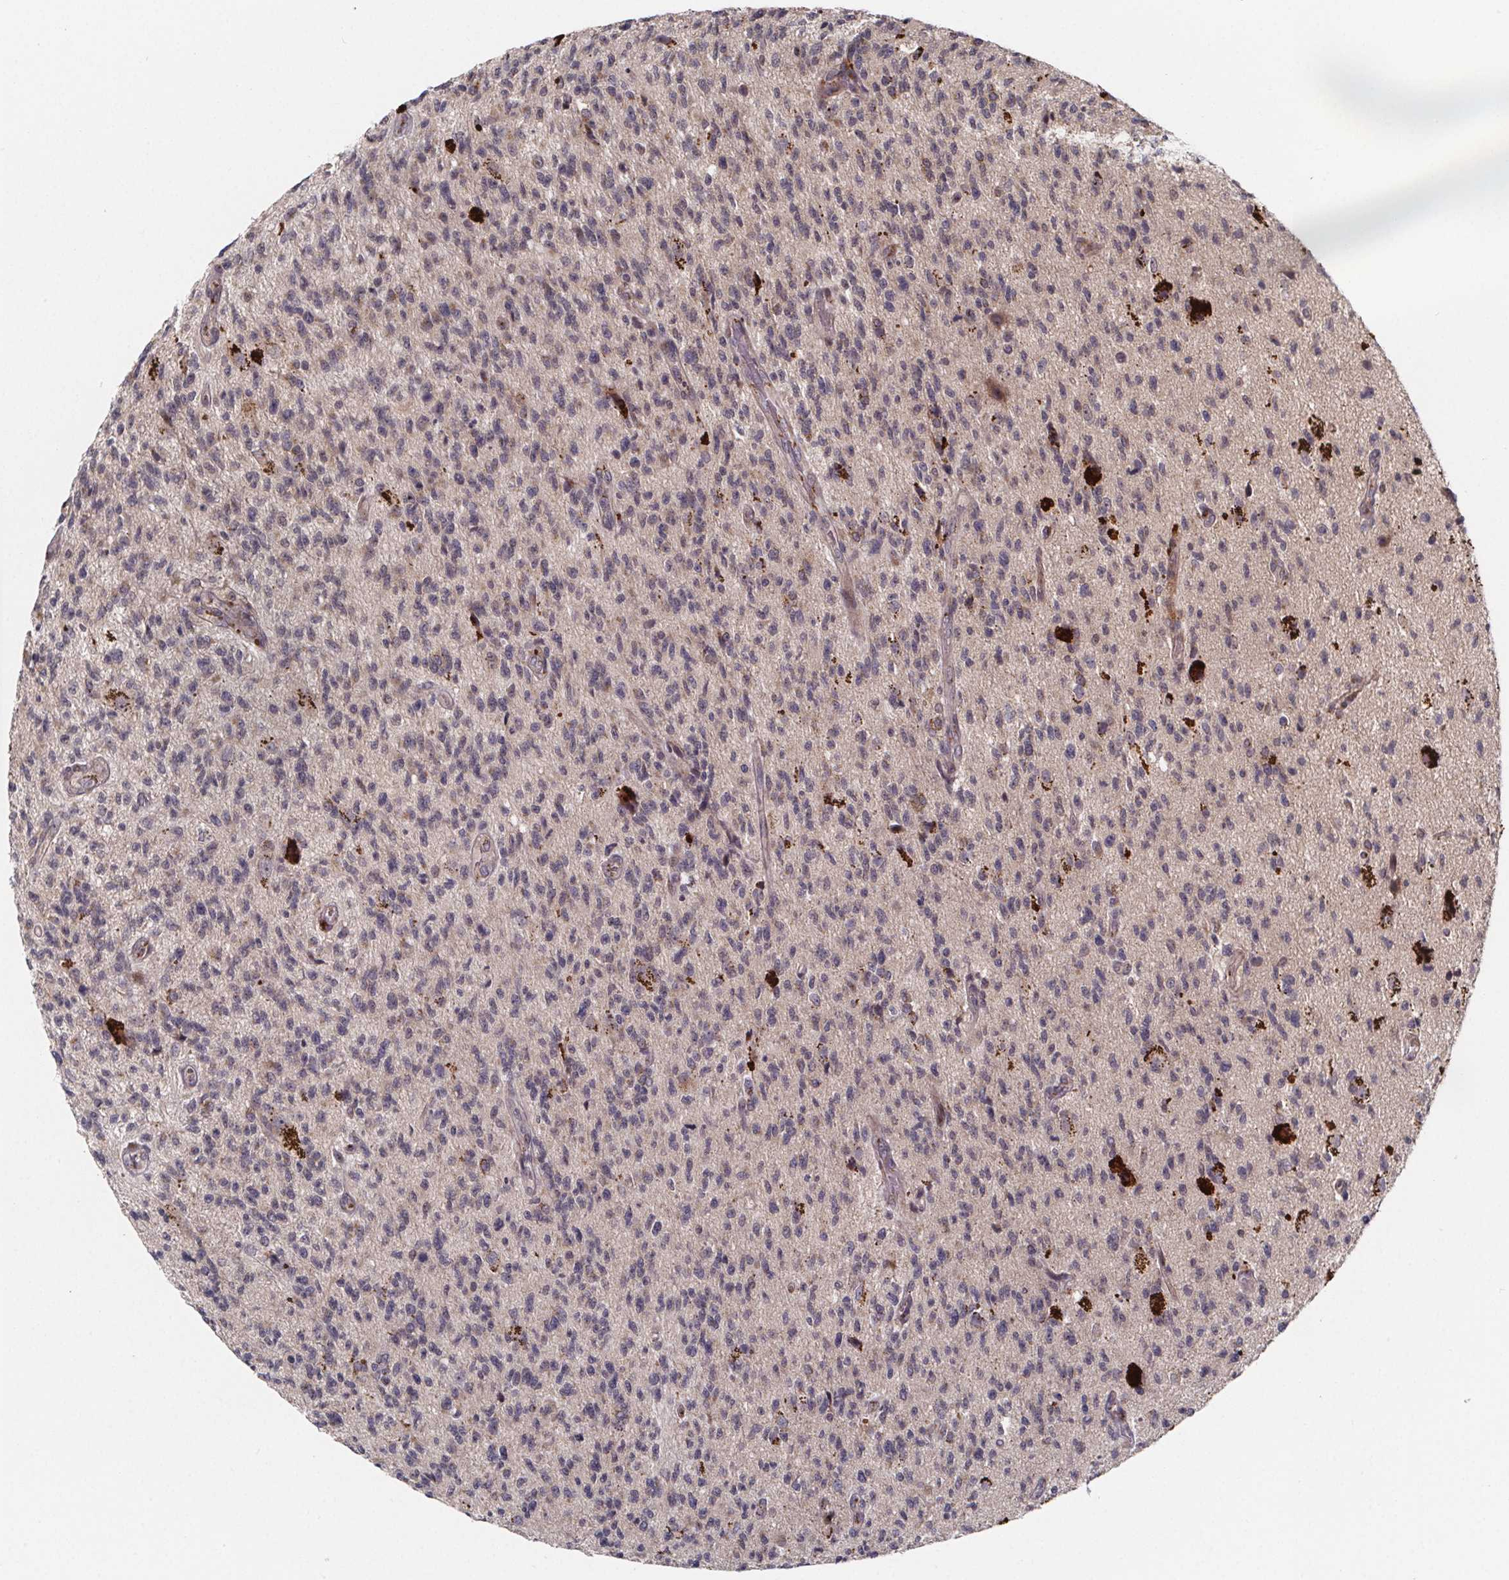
{"staining": {"intensity": "negative", "quantity": "none", "location": "none"}, "tissue": "glioma", "cell_type": "Tumor cells", "image_type": "cancer", "snomed": [{"axis": "morphology", "description": "Glioma, malignant, High grade"}, {"axis": "topography", "description": "Brain"}], "caption": "Immunohistochemistry image of human glioma stained for a protein (brown), which exhibits no staining in tumor cells.", "gene": "NDST1", "patient": {"sex": "male", "age": 56}}